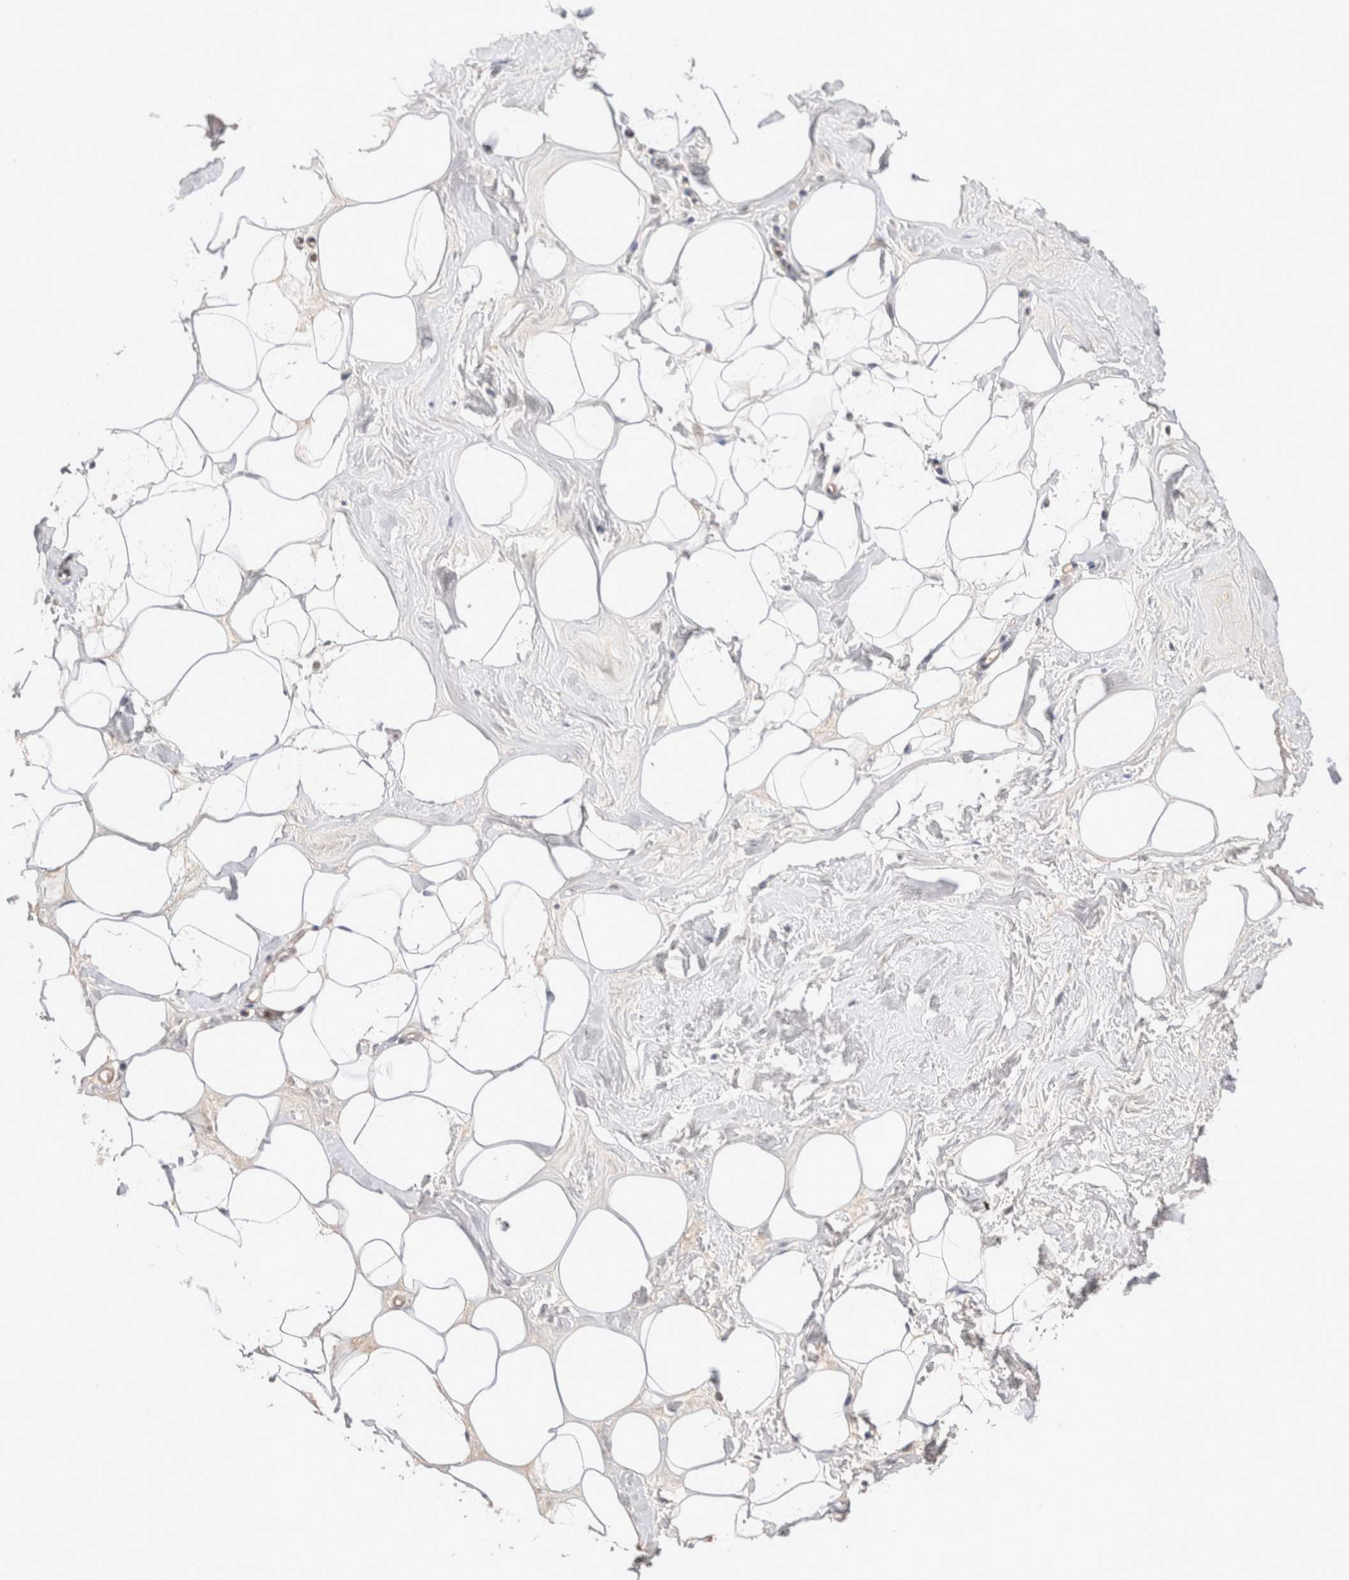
{"staining": {"intensity": "negative", "quantity": "none", "location": "none"}, "tissue": "adipose tissue", "cell_type": "Adipocytes", "image_type": "normal", "snomed": [{"axis": "morphology", "description": "Normal tissue, NOS"}, {"axis": "morphology", "description": "Fibrosis, NOS"}, {"axis": "topography", "description": "Breast"}, {"axis": "topography", "description": "Adipose tissue"}], "caption": "Protein analysis of unremarkable adipose tissue exhibits no significant positivity in adipocytes. The staining was performed using DAB (3,3'-diaminobenzidine) to visualize the protein expression in brown, while the nuclei were stained in blue with hematoxylin (Magnification: 20x).", "gene": "SIKE1", "patient": {"sex": "female", "age": 39}}